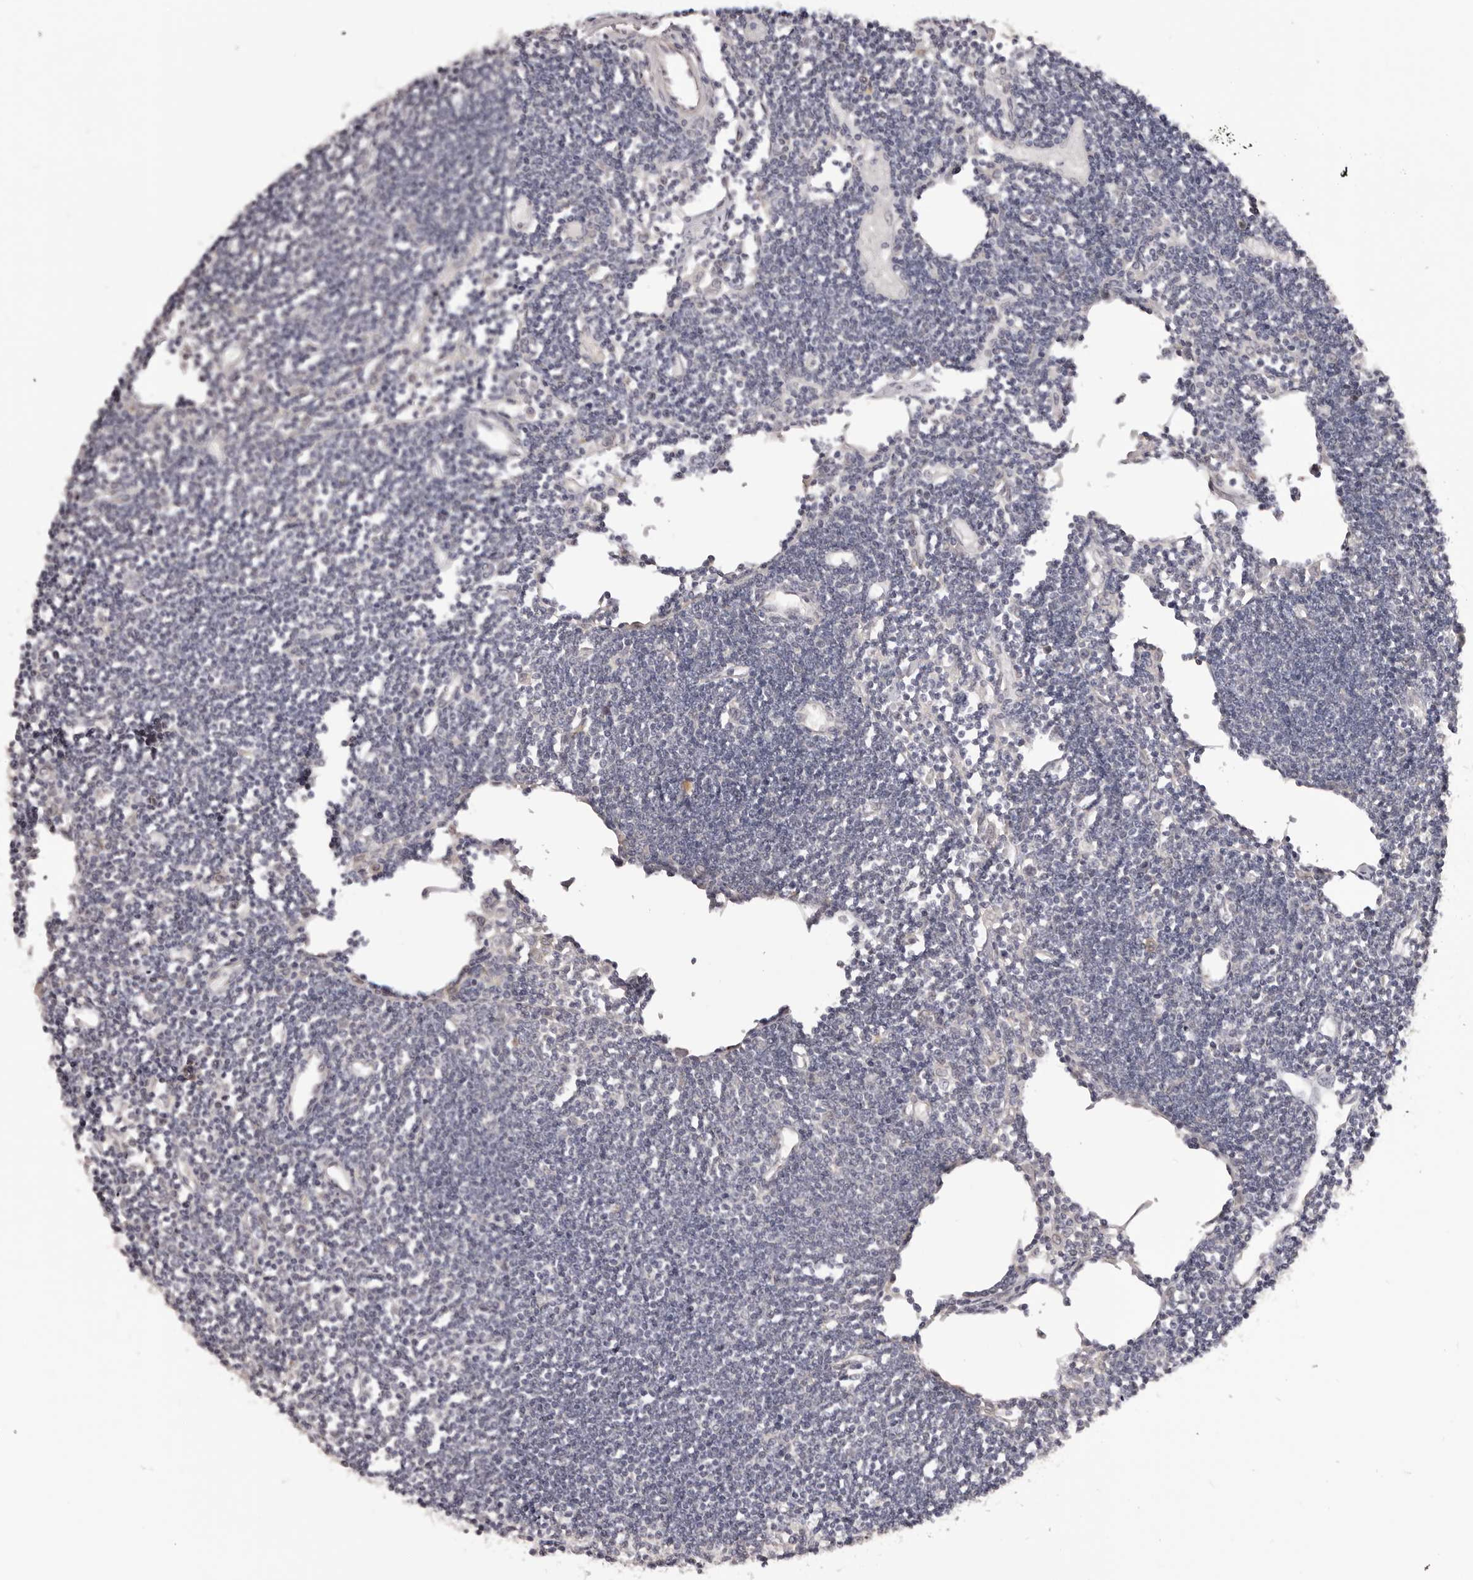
{"staining": {"intensity": "negative", "quantity": "none", "location": "none"}, "tissue": "lymph node", "cell_type": "Germinal center cells", "image_type": "normal", "snomed": [{"axis": "morphology", "description": "Normal tissue, NOS"}, {"axis": "topography", "description": "Lymph node"}], "caption": "Human lymph node stained for a protein using IHC reveals no staining in germinal center cells.", "gene": "KCNJ8", "patient": {"sex": "female", "age": 11}}